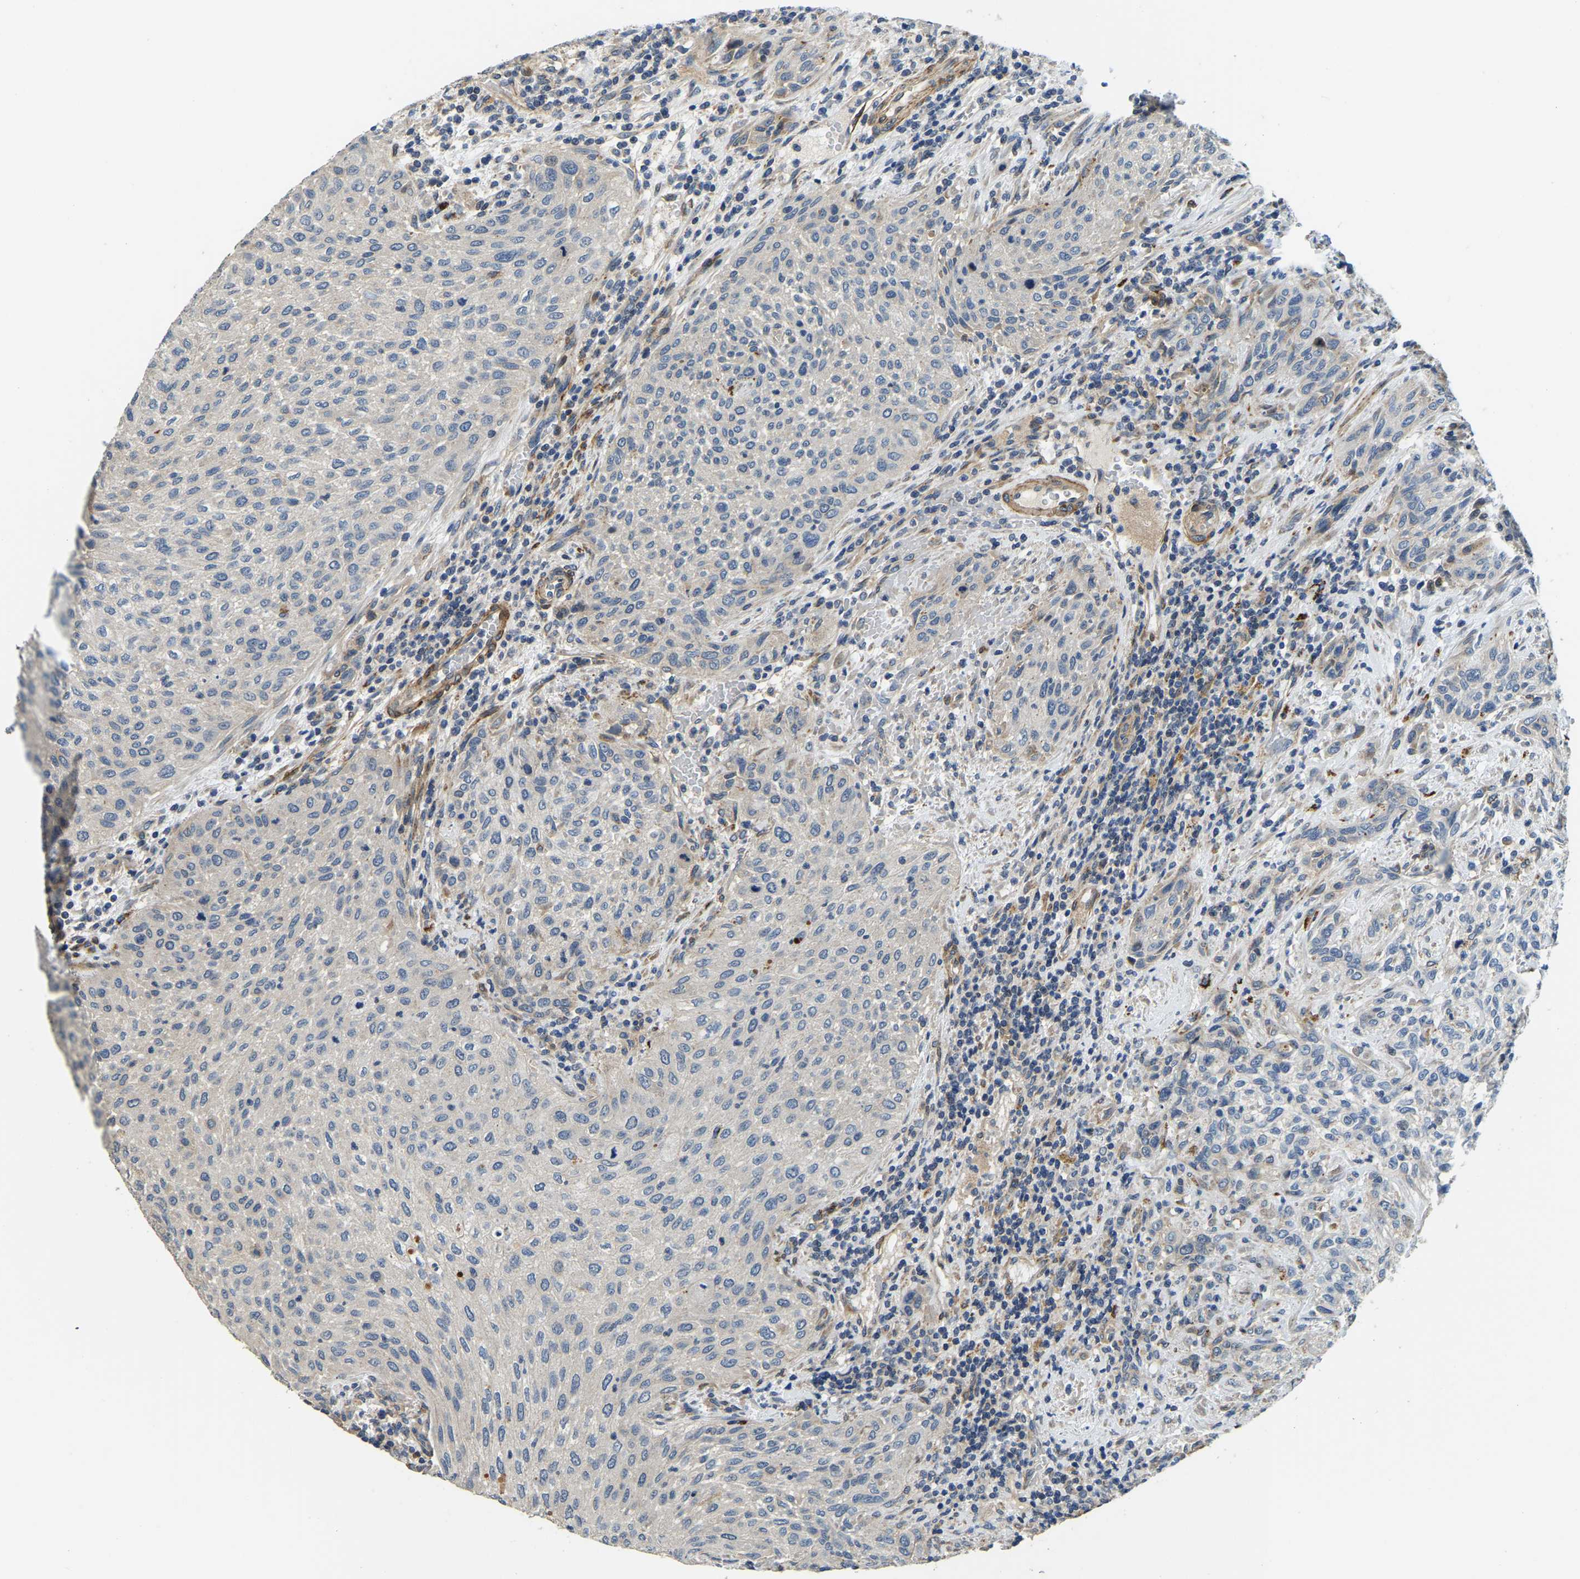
{"staining": {"intensity": "negative", "quantity": "none", "location": "none"}, "tissue": "urothelial cancer", "cell_type": "Tumor cells", "image_type": "cancer", "snomed": [{"axis": "morphology", "description": "Urothelial carcinoma, Low grade"}, {"axis": "morphology", "description": "Urothelial carcinoma, High grade"}, {"axis": "topography", "description": "Urinary bladder"}], "caption": "High power microscopy micrograph of an immunohistochemistry (IHC) image of urothelial carcinoma (high-grade), revealing no significant staining in tumor cells.", "gene": "RNF39", "patient": {"sex": "male", "age": 35}}